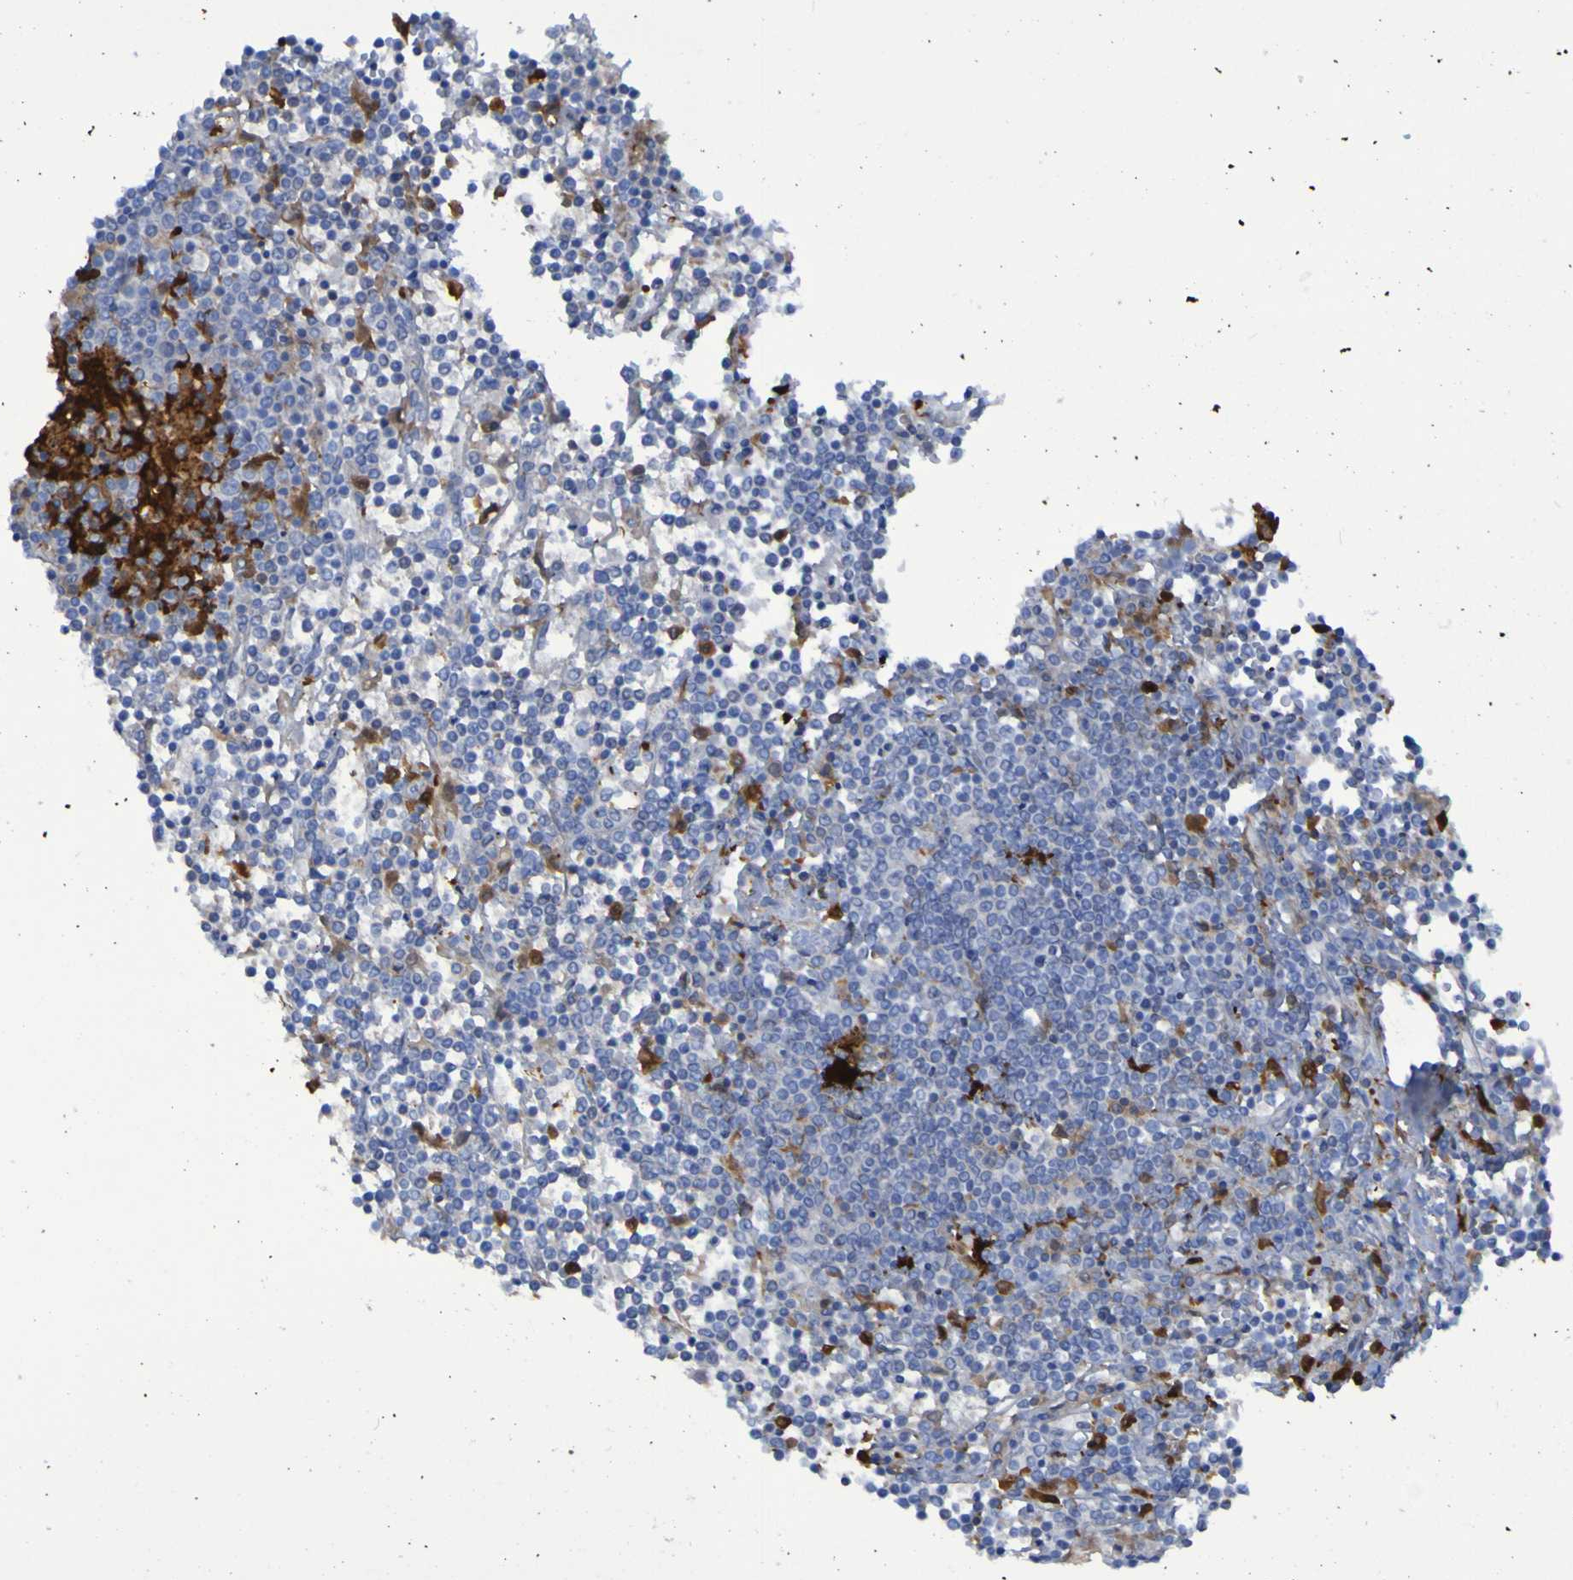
{"staining": {"intensity": "weak", "quantity": "<25%", "location": "cytoplasmic/membranous"}, "tissue": "lymphoma", "cell_type": "Tumor cells", "image_type": "cancer", "snomed": [{"axis": "morphology", "description": "Malignant lymphoma, non-Hodgkin's type, Low grade"}, {"axis": "topography", "description": "Spleen"}], "caption": "Immunohistochemistry micrograph of human lymphoma stained for a protein (brown), which exhibits no expression in tumor cells. (DAB (3,3'-diaminobenzidine) immunohistochemistry (IHC), high magnification).", "gene": "MPPE1", "patient": {"sex": "female", "age": 19}}